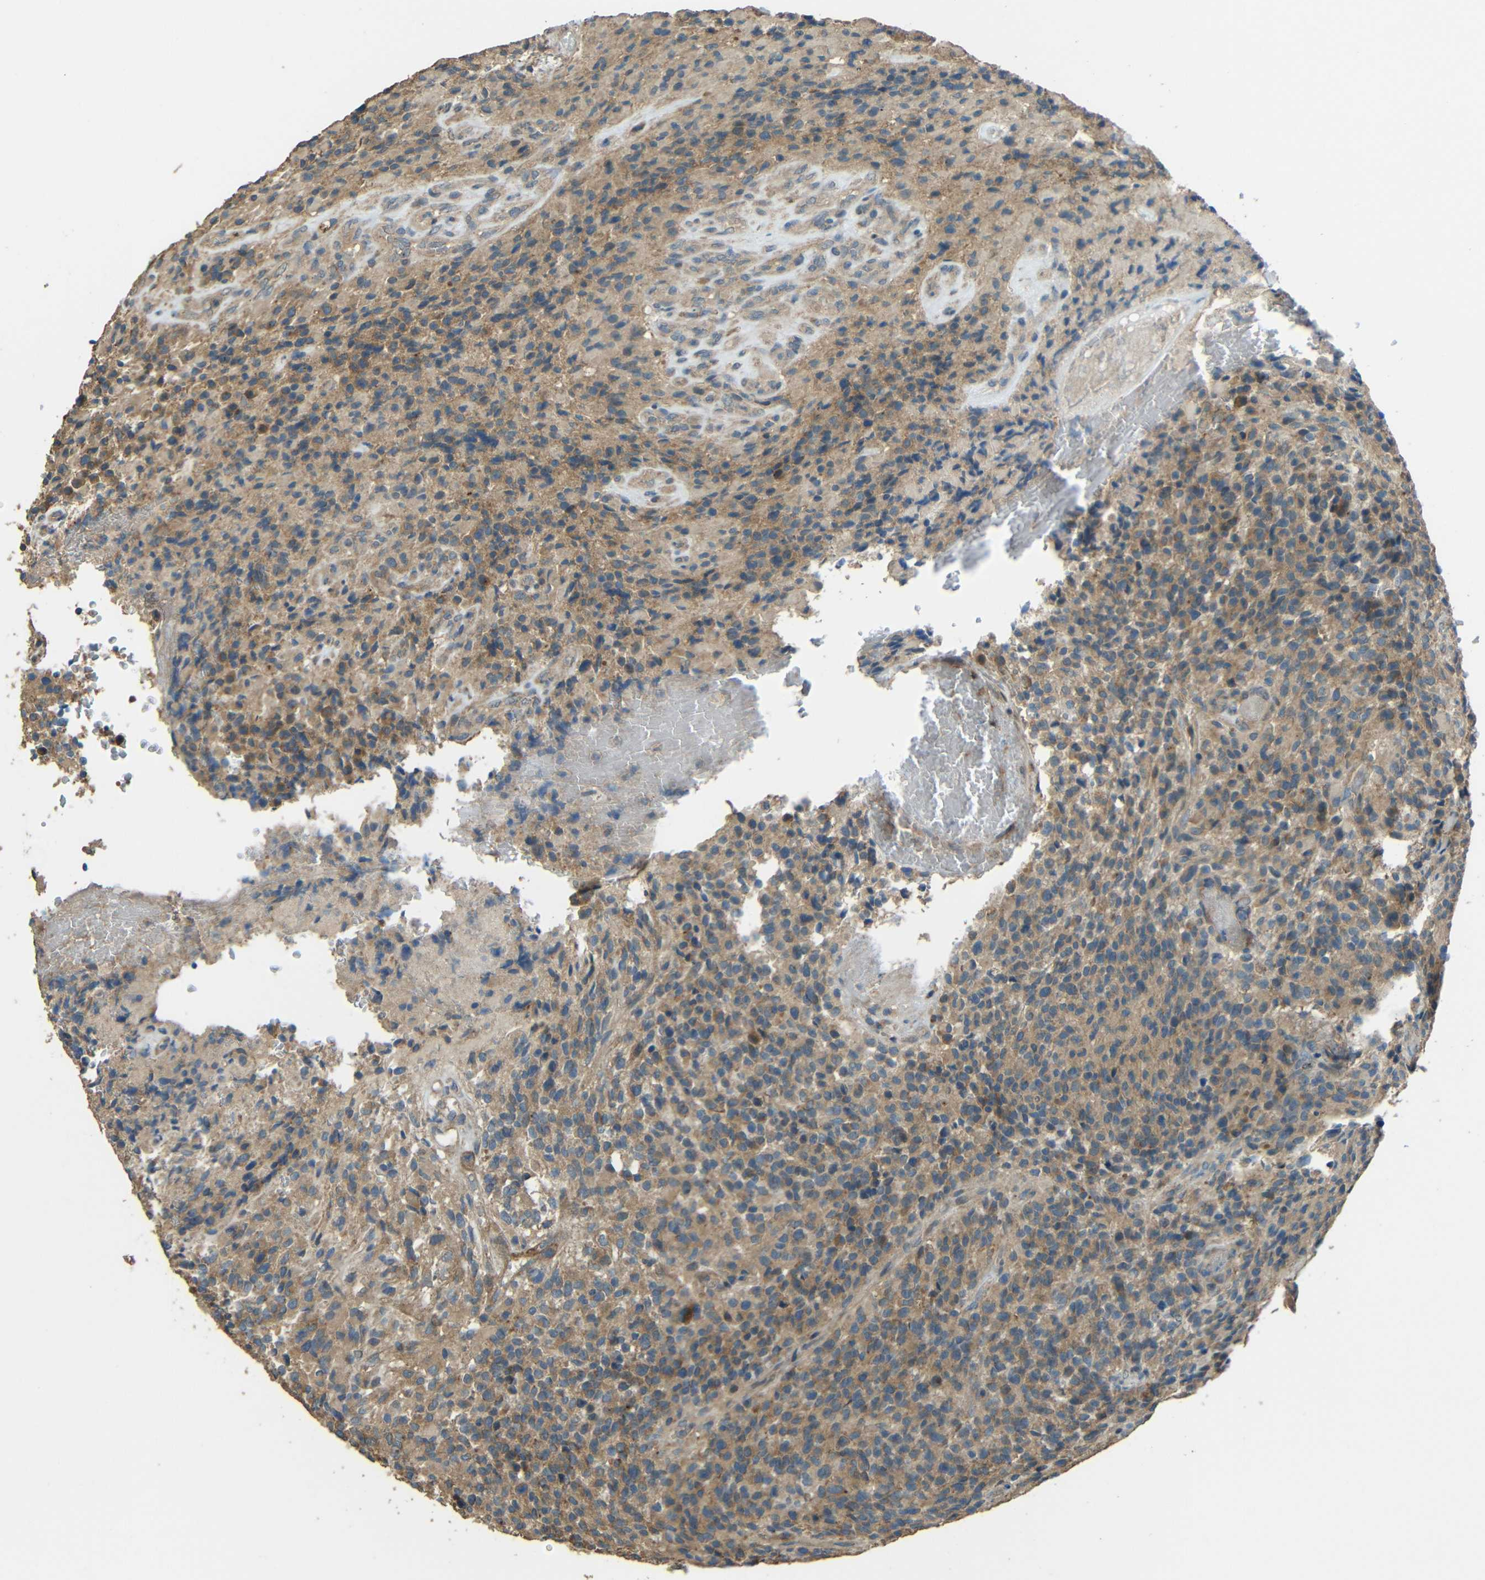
{"staining": {"intensity": "moderate", "quantity": ">75%", "location": "cytoplasmic/membranous"}, "tissue": "glioma", "cell_type": "Tumor cells", "image_type": "cancer", "snomed": [{"axis": "morphology", "description": "Glioma, malignant, High grade"}, {"axis": "topography", "description": "Brain"}], "caption": "Glioma stained for a protein (brown) demonstrates moderate cytoplasmic/membranous positive expression in approximately >75% of tumor cells.", "gene": "ACACA", "patient": {"sex": "male", "age": 71}}